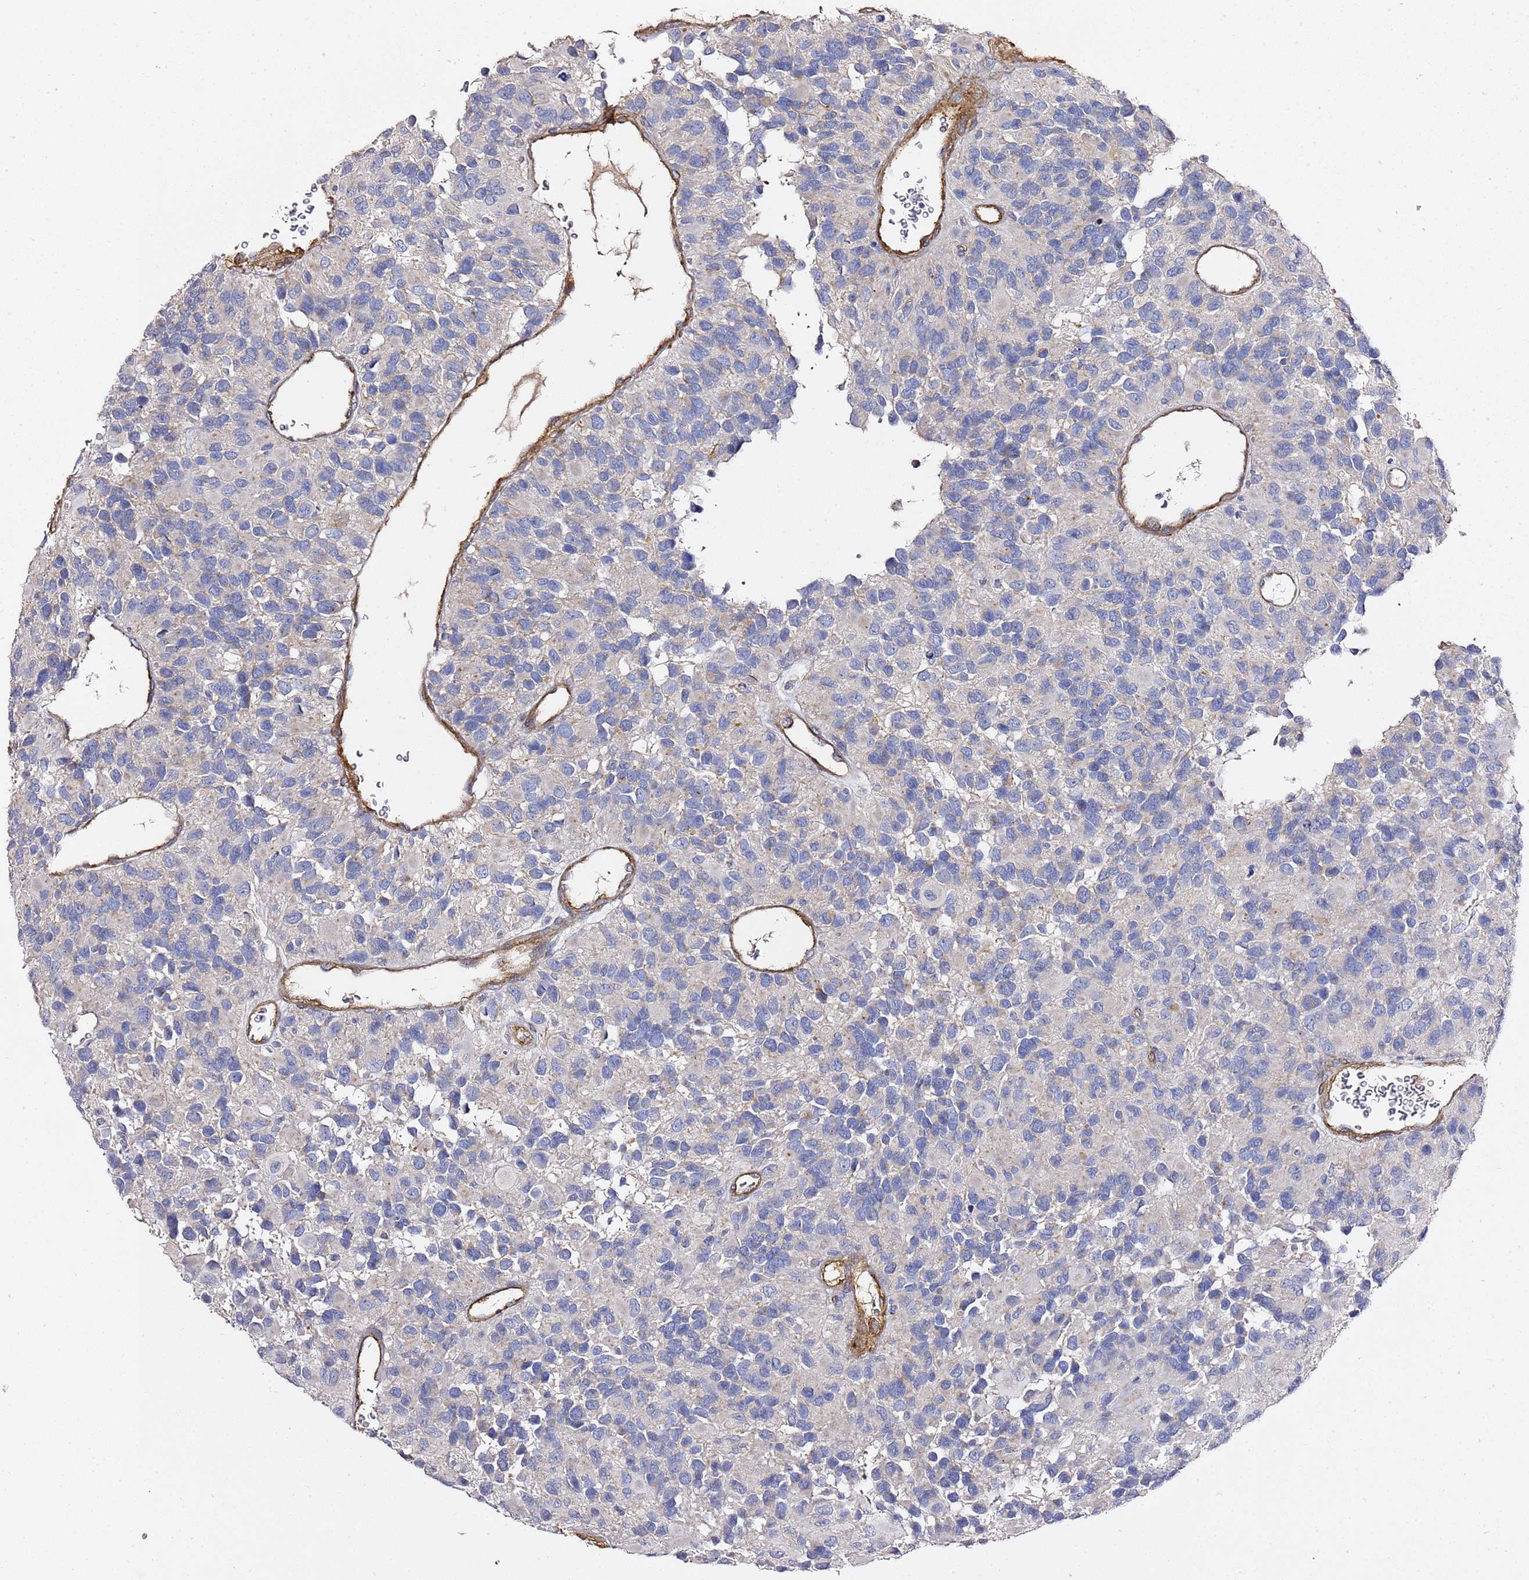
{"staining": {"intensity": "negative", "quantity": "none", "location": "none"}, "tissue": "glioma", "cell_type": "Tumor cells", "image_type": "cancer", "snomed": [{"axis": "morphology", "description": "Glioma, malignant, High grade"}, {"axis": "topography", "description": "Brain"}], "caption": "Tumor cells are negative for protein expression in human malignant high-grade glioma.", "gene": "EPS8L1", "patient": {"sex": "male", "age": 77}}